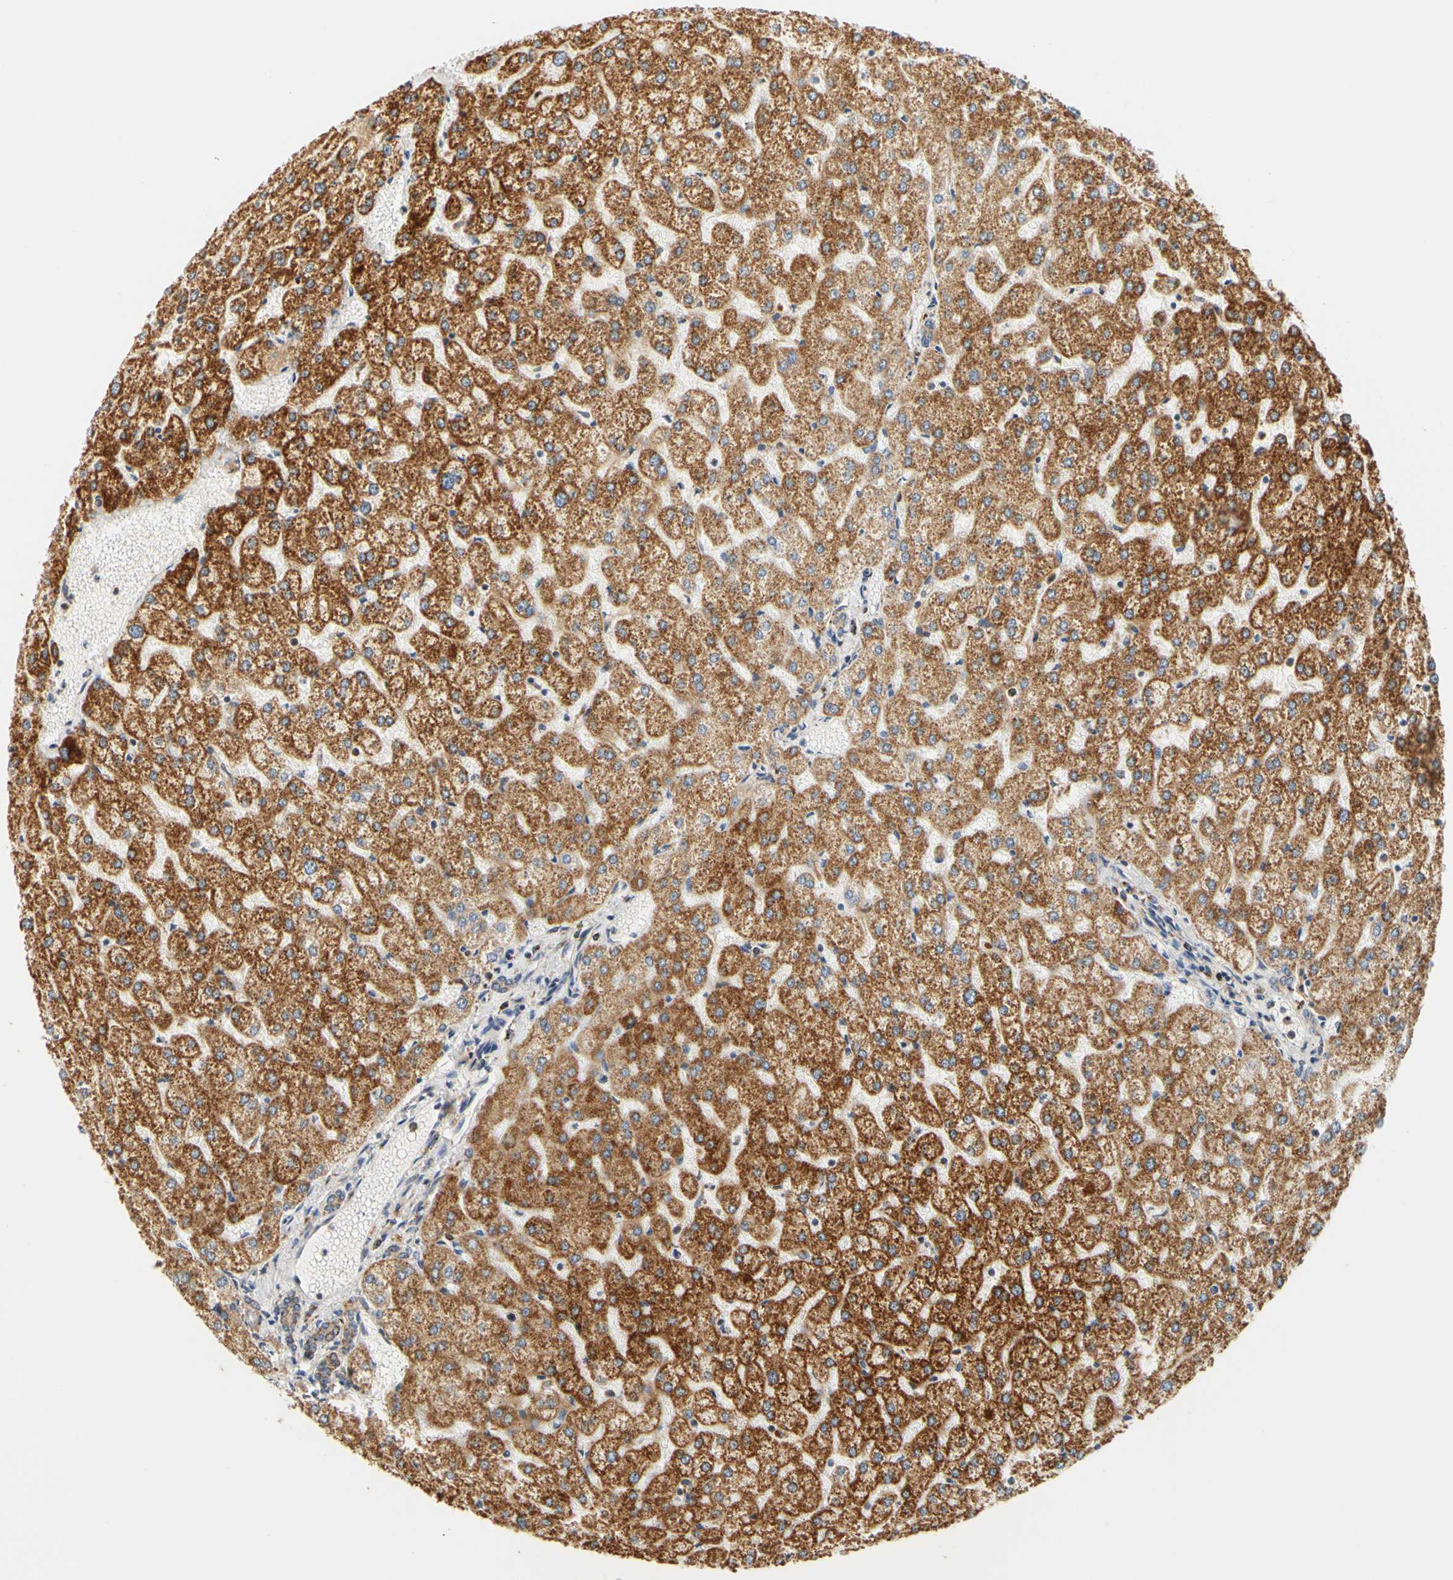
{"staining": {"intensity": "weak", "quantity": "25%-75%", "location": "cytoplasmic/membranous"}, "tissue": "liver", "cell_type": "Cholangiocytes", "image_type": "normal", "snomed": [{"axis": "morphology", "description": "Normal tissue, NOS"}, {"axis": "topography", "description": "Liver"}], "caption": "A micrograph of human liver stained for a protein displays weak cytoplasmic/membranous brown staining in cholangiocytes. The staining was performed using DAB (3,3'-diaminobenzidine), with brown indicating positive protein expression. Nuclei are stained blue with hematoxylin.", "gene": "SFXN3", "patient": {"sex": "female", "age": 32}}